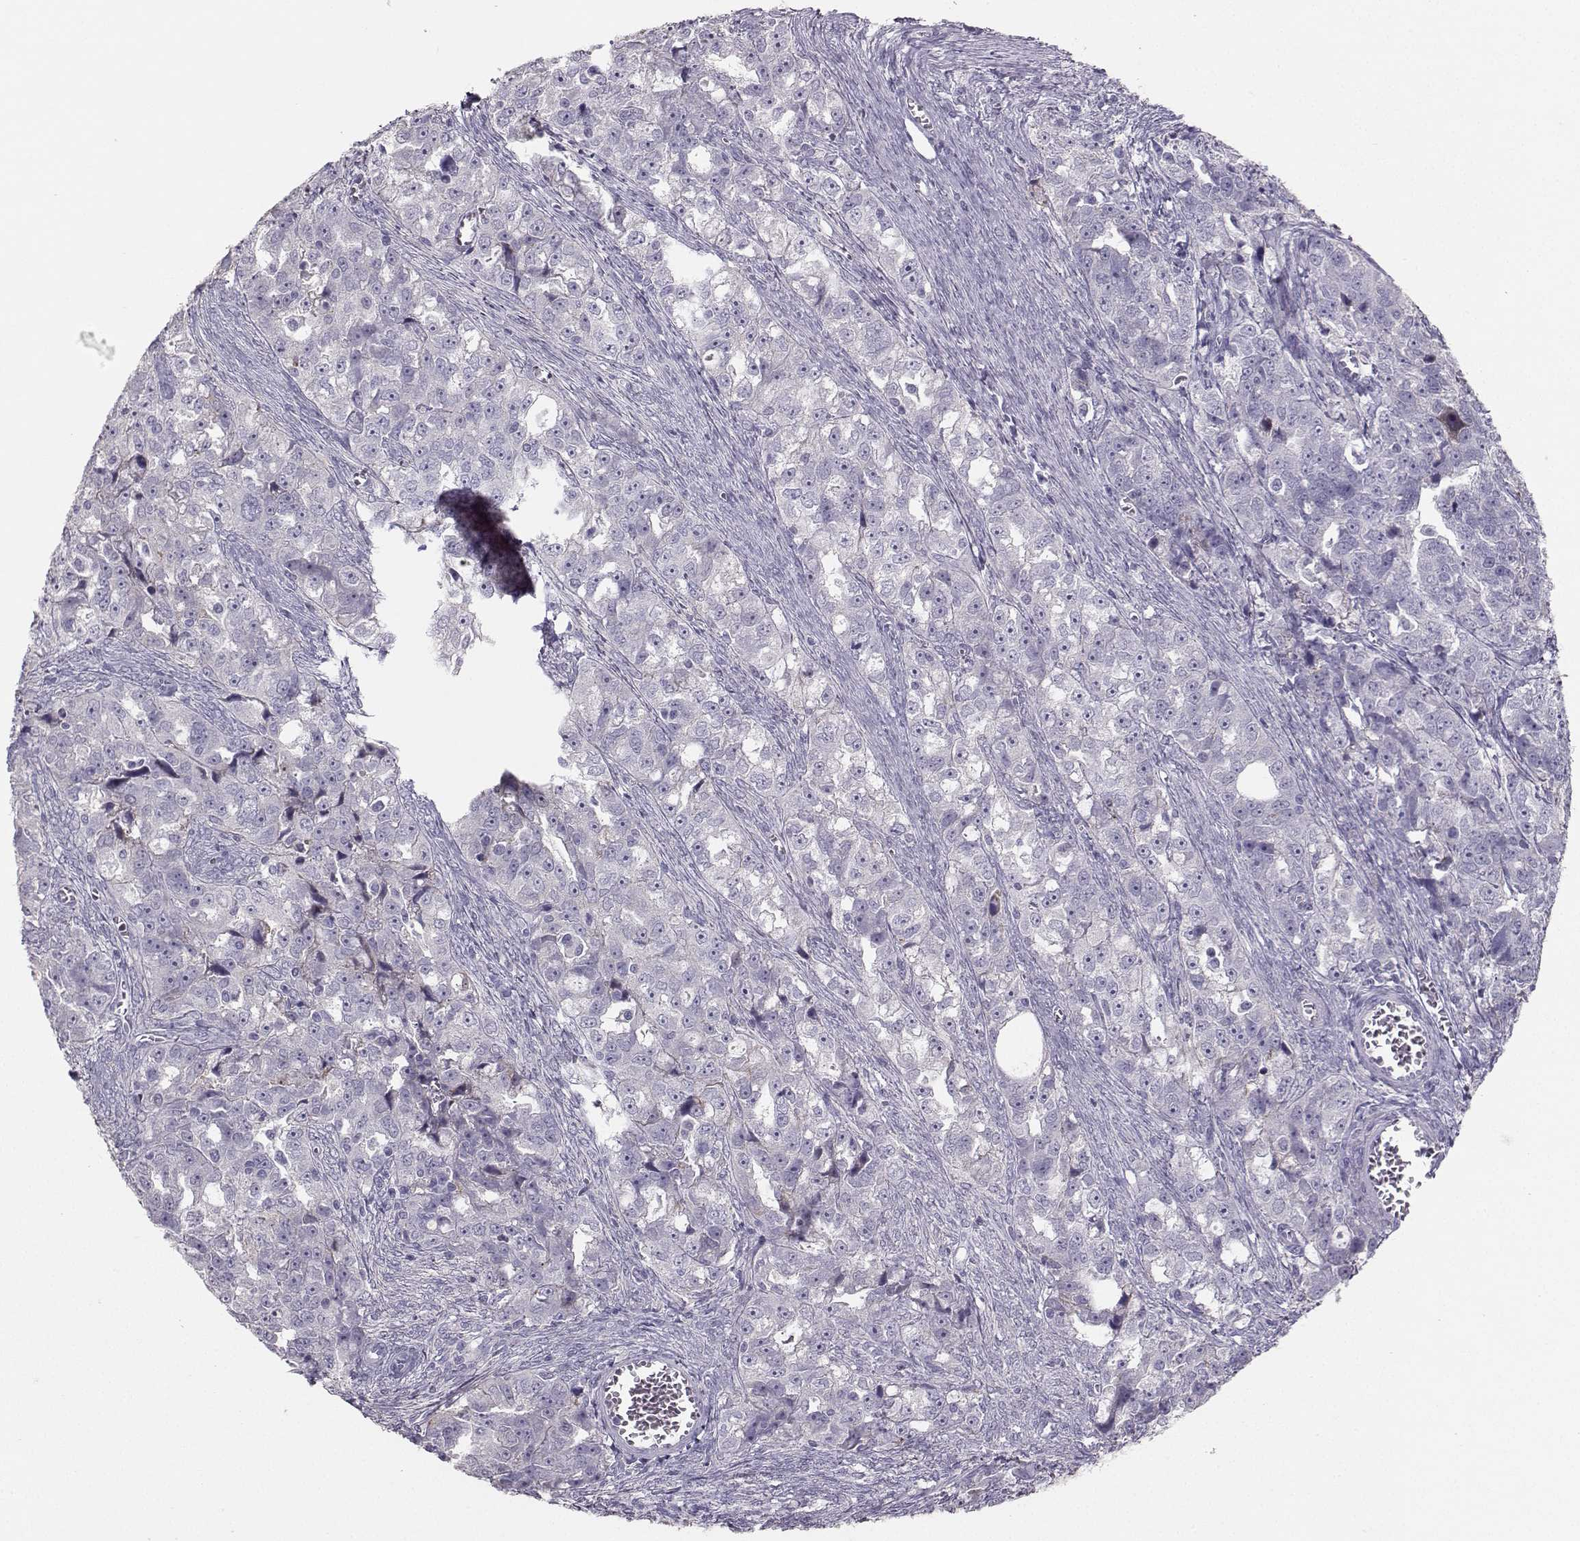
{"staining": {"intensity": "negative", "quantity": "none", "location": "none"}, "tissue": "ovarian cancer", "cell_type": "Tumor cells", "image_type": "cancer", "snomed": [{"axis": "morphology", "description": "Cystadenocarcinoma, serous, NOS"}, {"axis": "topography", "description": "Ovary"}], "caption": "Immunohistochemical staining of ovarian serous cystadenocarcinoma shows no significant expression in tumor cells.", "gene": "PKP2", "patient": {"sex": "female", "age": 51}}